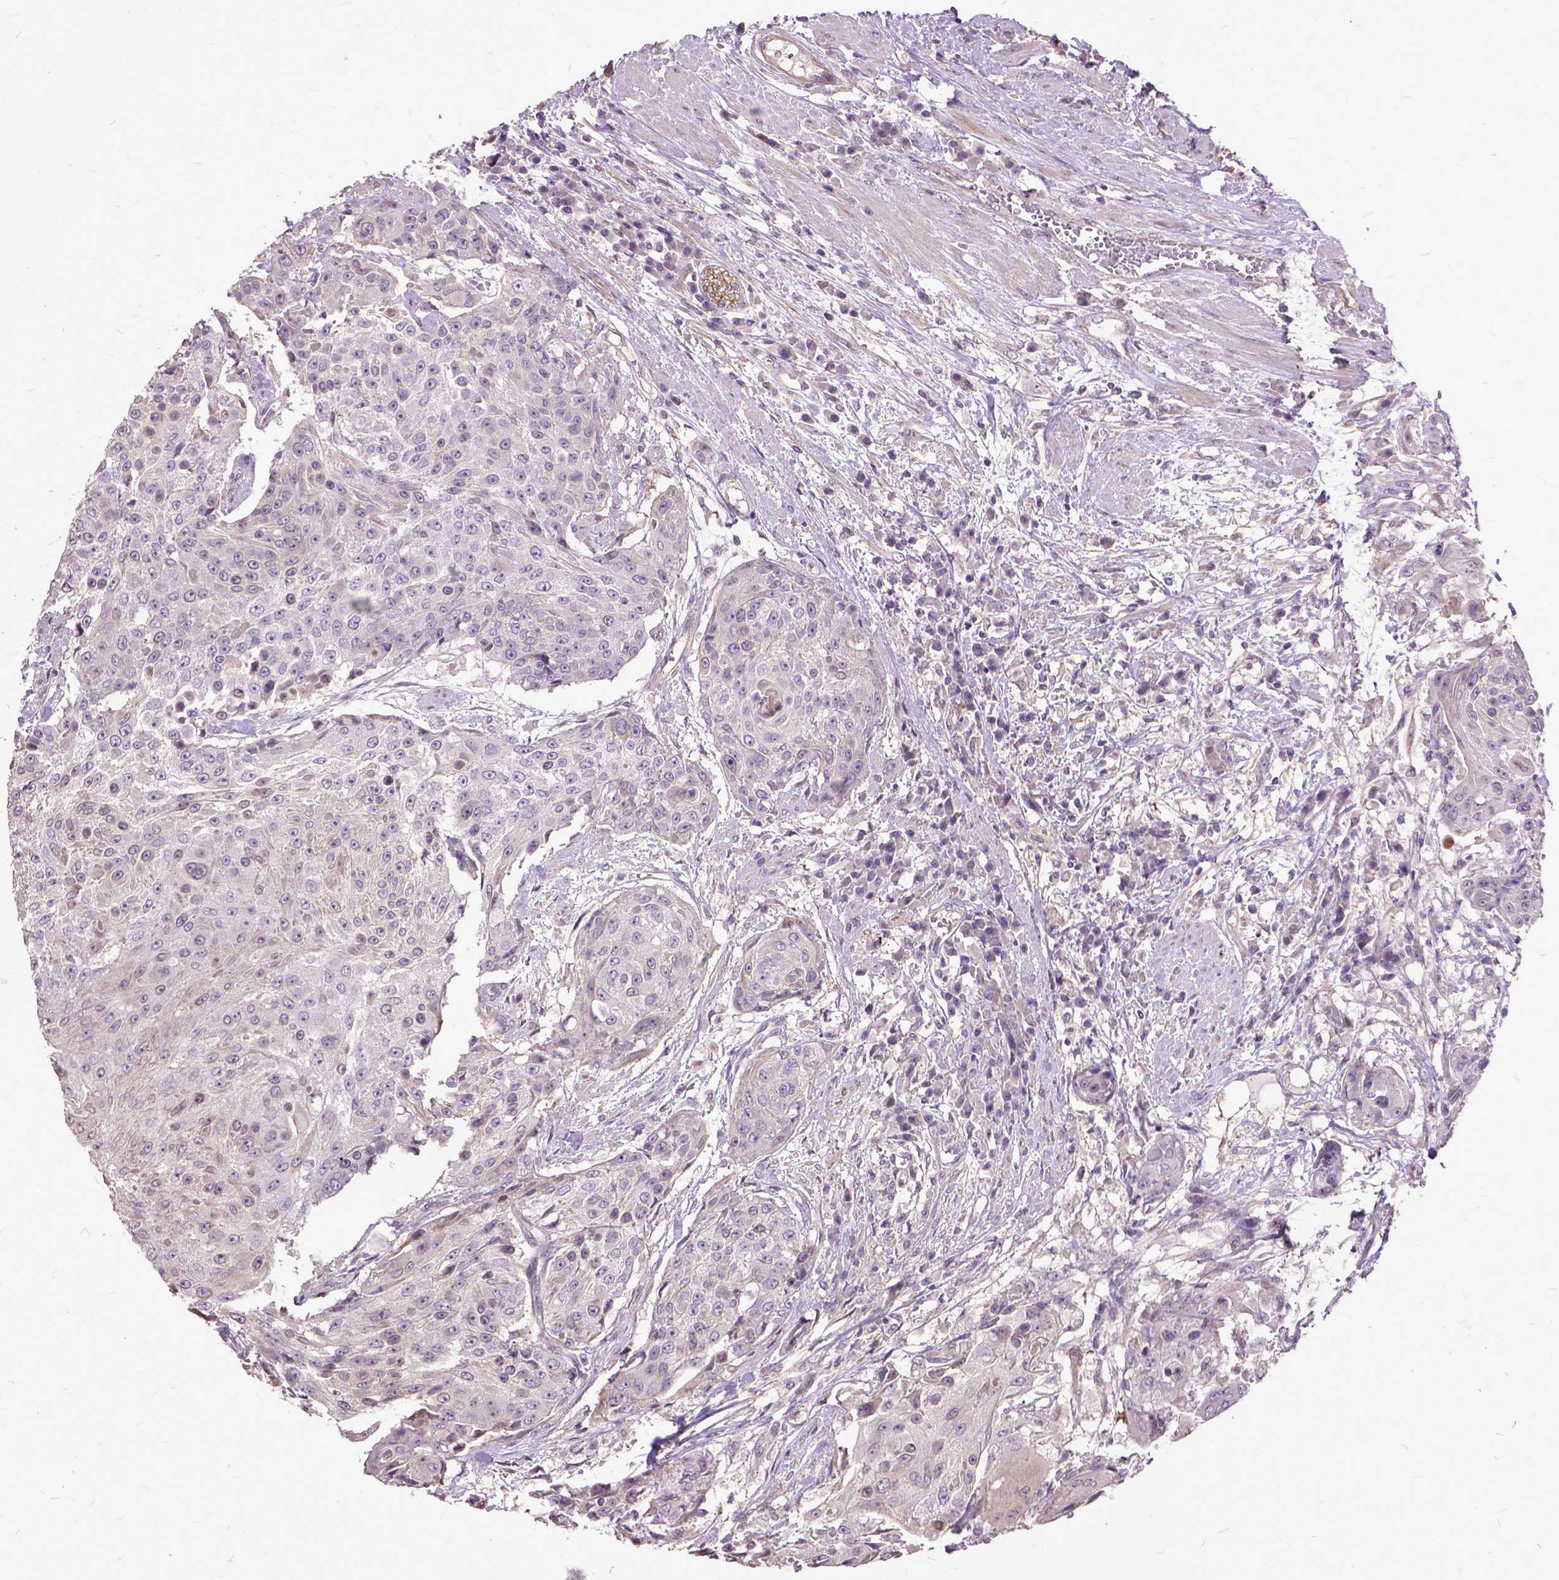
{"staining": {"intensity": "negative", "quantity": "none", "location": "none"}, "tissue": "urothelial cancer", "cell_type": "Tumor cells", "image_type": "cancer", "snomed": [{"axis": "morphology", "description": "Urothelial carcinoma, High grade"}, {"axis": "topography", "description": "Urinary bladder"}], "caption": "High-grade urothelial carcinoma was stained to show a protein in brown. There is no significant staining in tumor cells.", "gene": "AREG", "patient": {"sex": "female", "age": 63}}